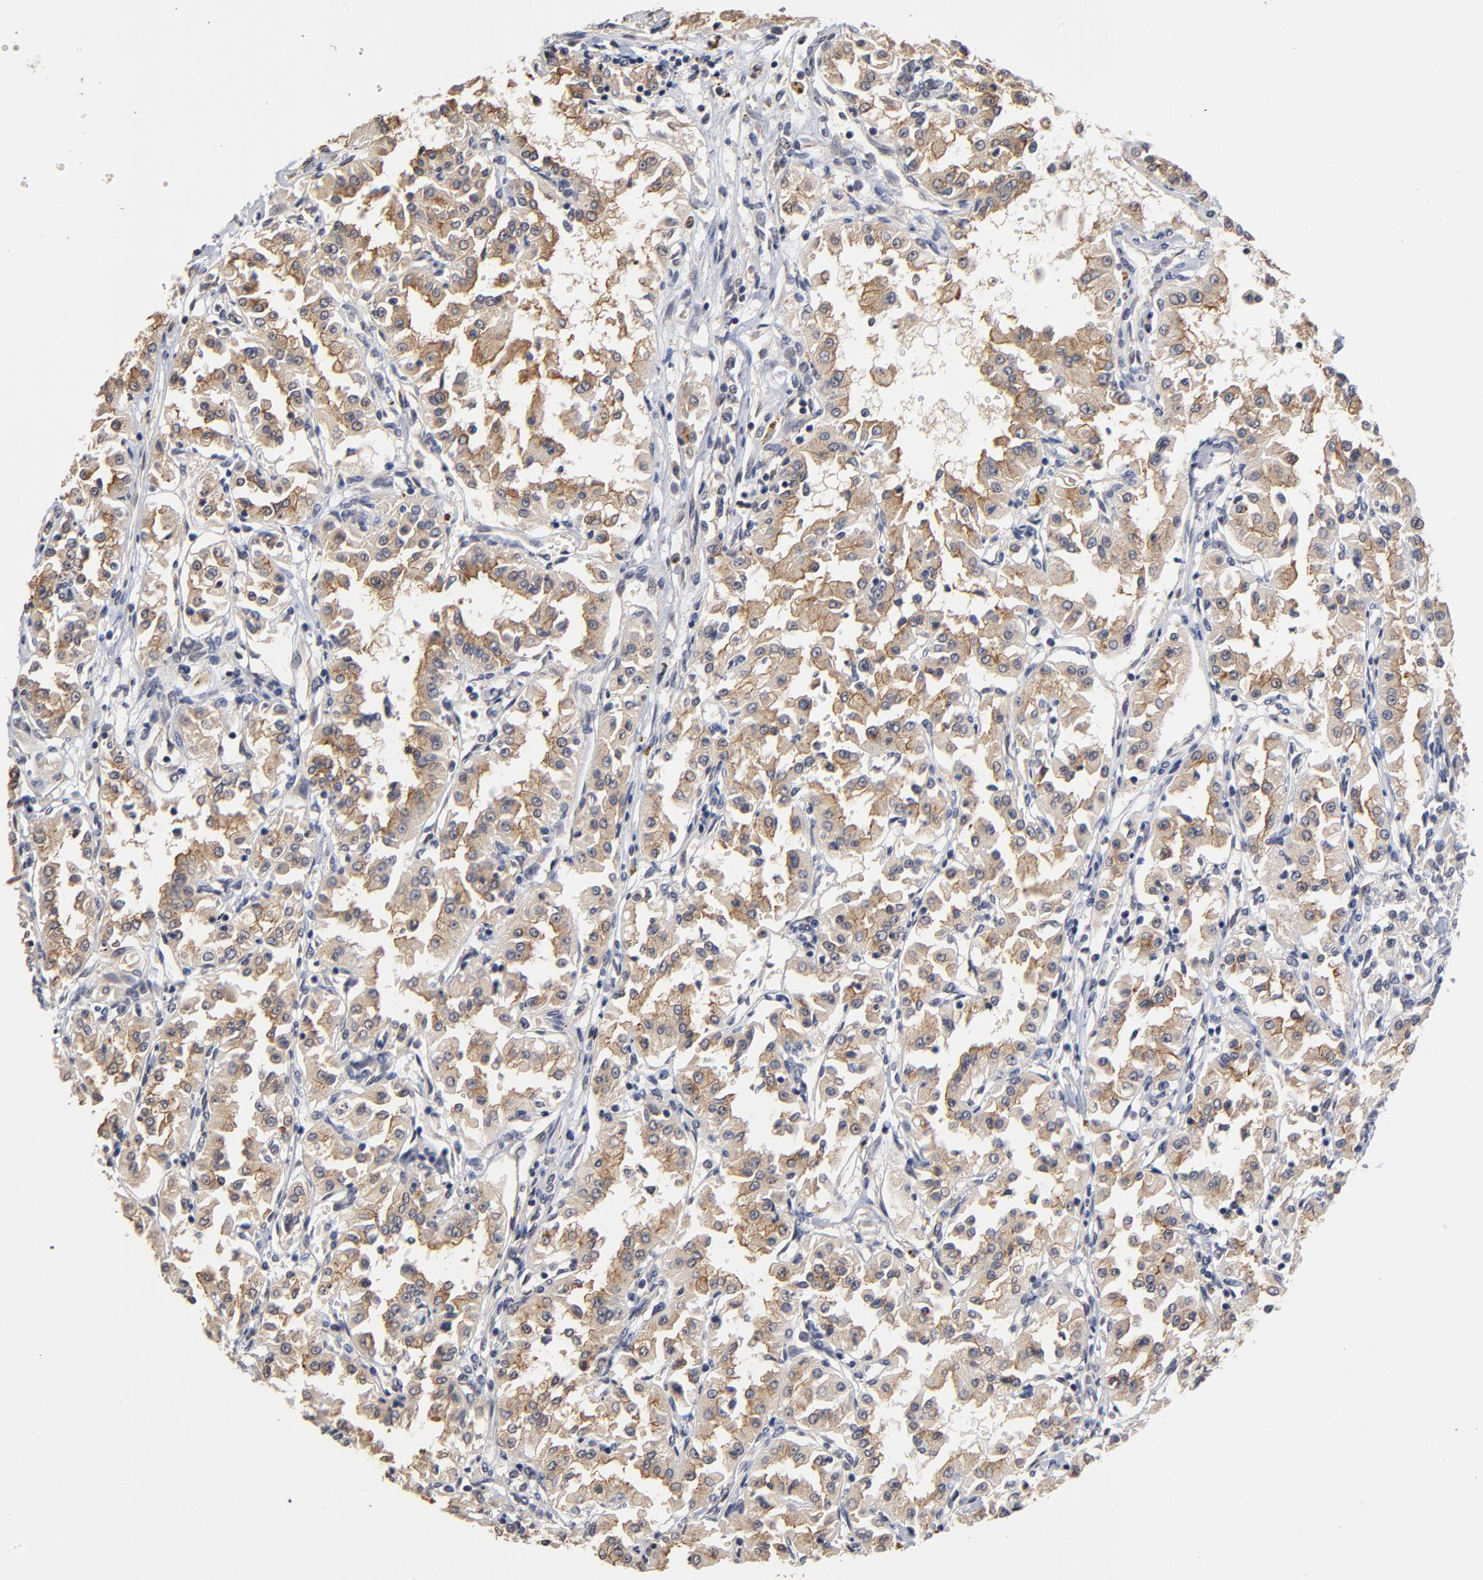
{"staining": {"intensity": "moderate", "quantity": ">75%", "location": "cytoplasmic/membranous"}, "tissue": "renal cancer", "cell_type": "Tumor cells", "image_type": "cancer", "snomed": [{"axis": "morphology", "description": "Adenocarcinoma, NOS"}, {"axis": "topography", "description": "Kidney"}], "caption": "Immunohistochemical staining of renal cancer (adenocarcinoma) demonstrates moderate cytoplasmic/membranous protein expression in approximately >75% of tumor cells. (Brightfield microscopy of DAB IHC at high magnification).", "gene": "ASB8", "patient": {"sex": "male", "age": 78}}